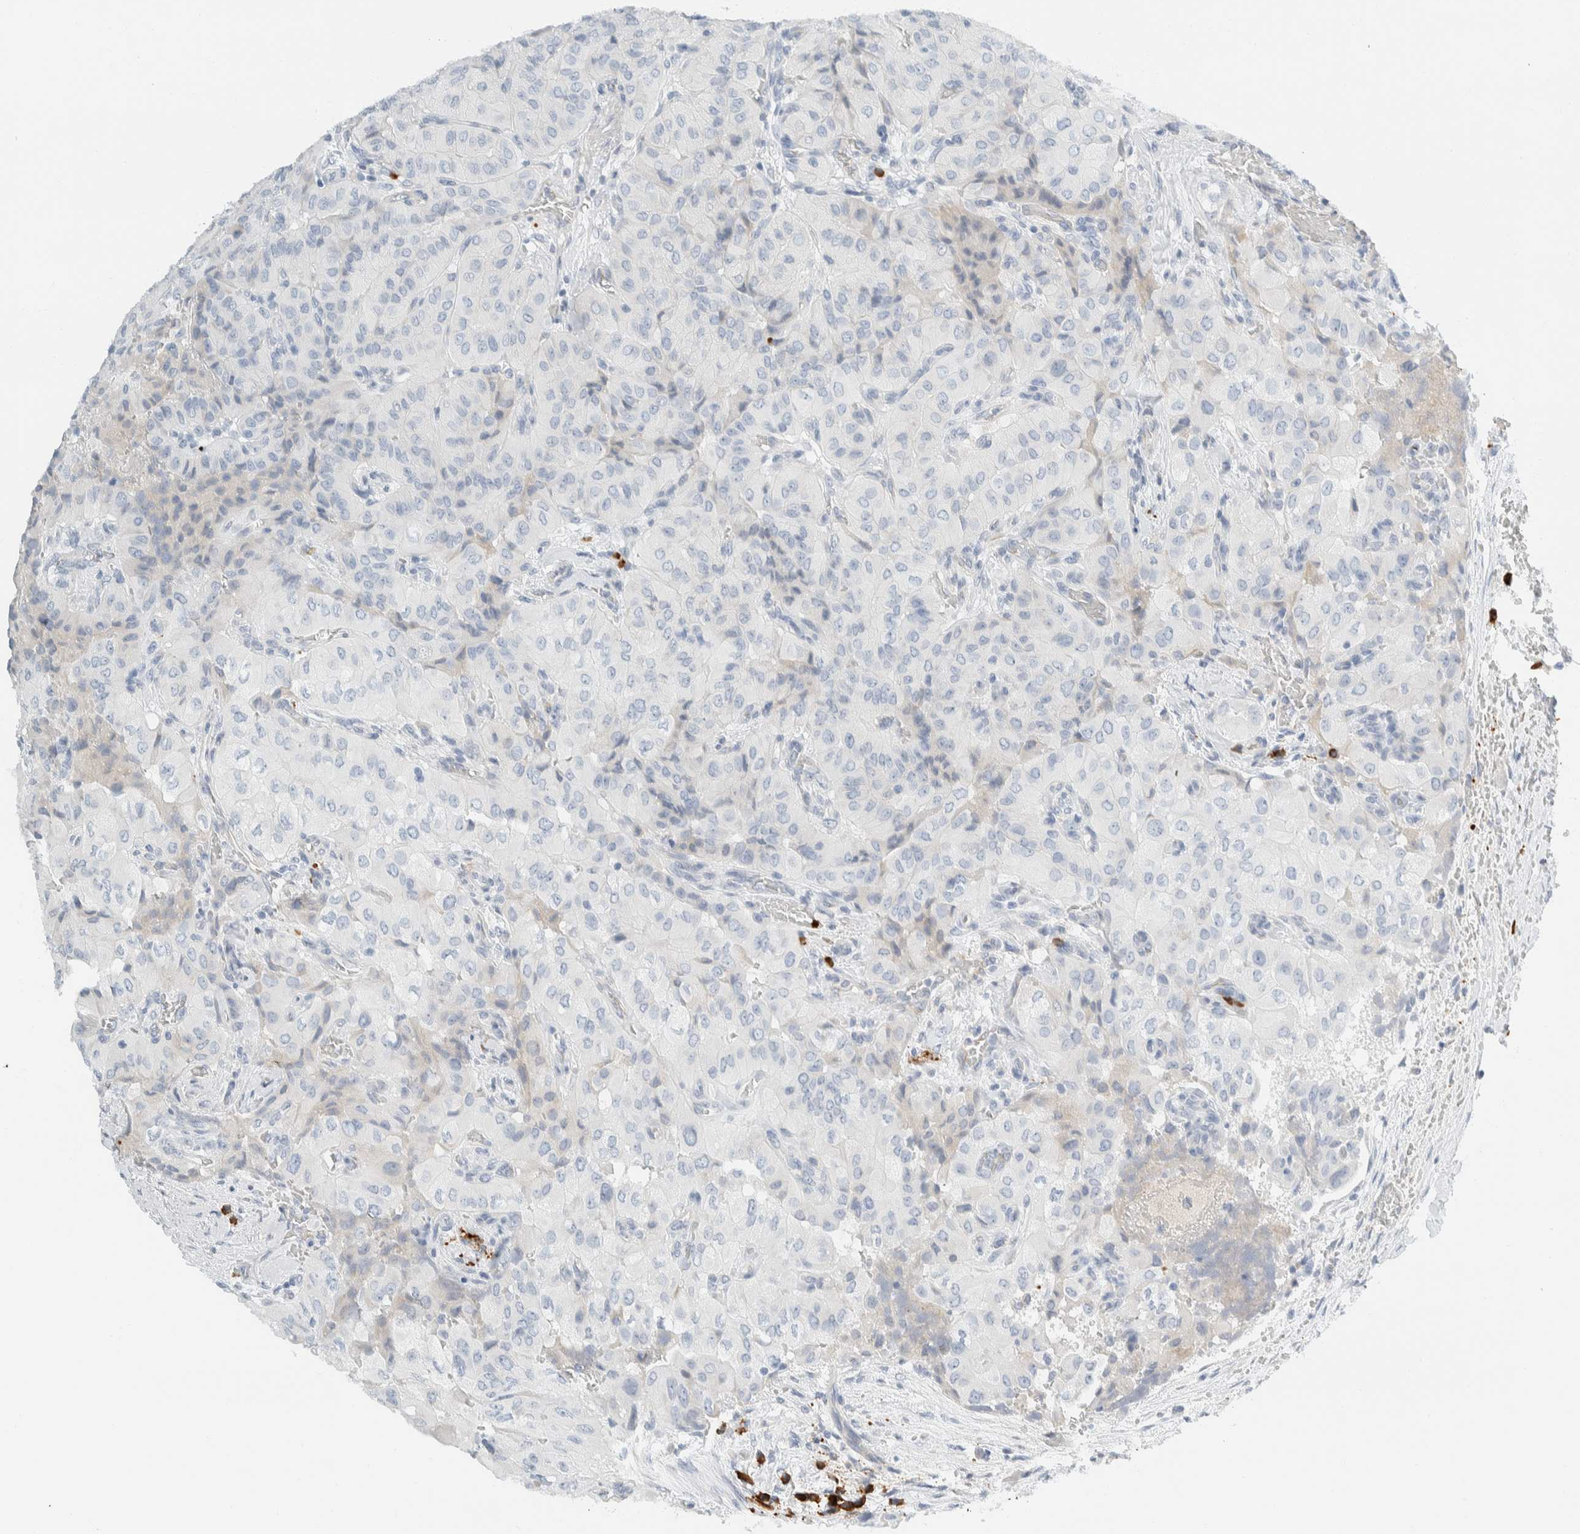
{"staining": {"intensity": "negative", "quantity": "none", "location": "none"}, "tissue": "thyroid cancer", "cell_type": "Tumor cells", "image_type": "cancer", "snomed": [{"axis": "morphology", "description": "Papillary adenocarcinoma, NOS"}, {"axis": "topography", "description": "Thyroid gland"}], "caption": "Thyroid papillary adenocarcinoma was stained to show a protein in brown. There is no significant positivity in tumor cells.", "gene": "ARHGAP27", "patient": {"sex": "female", "age": 59}}